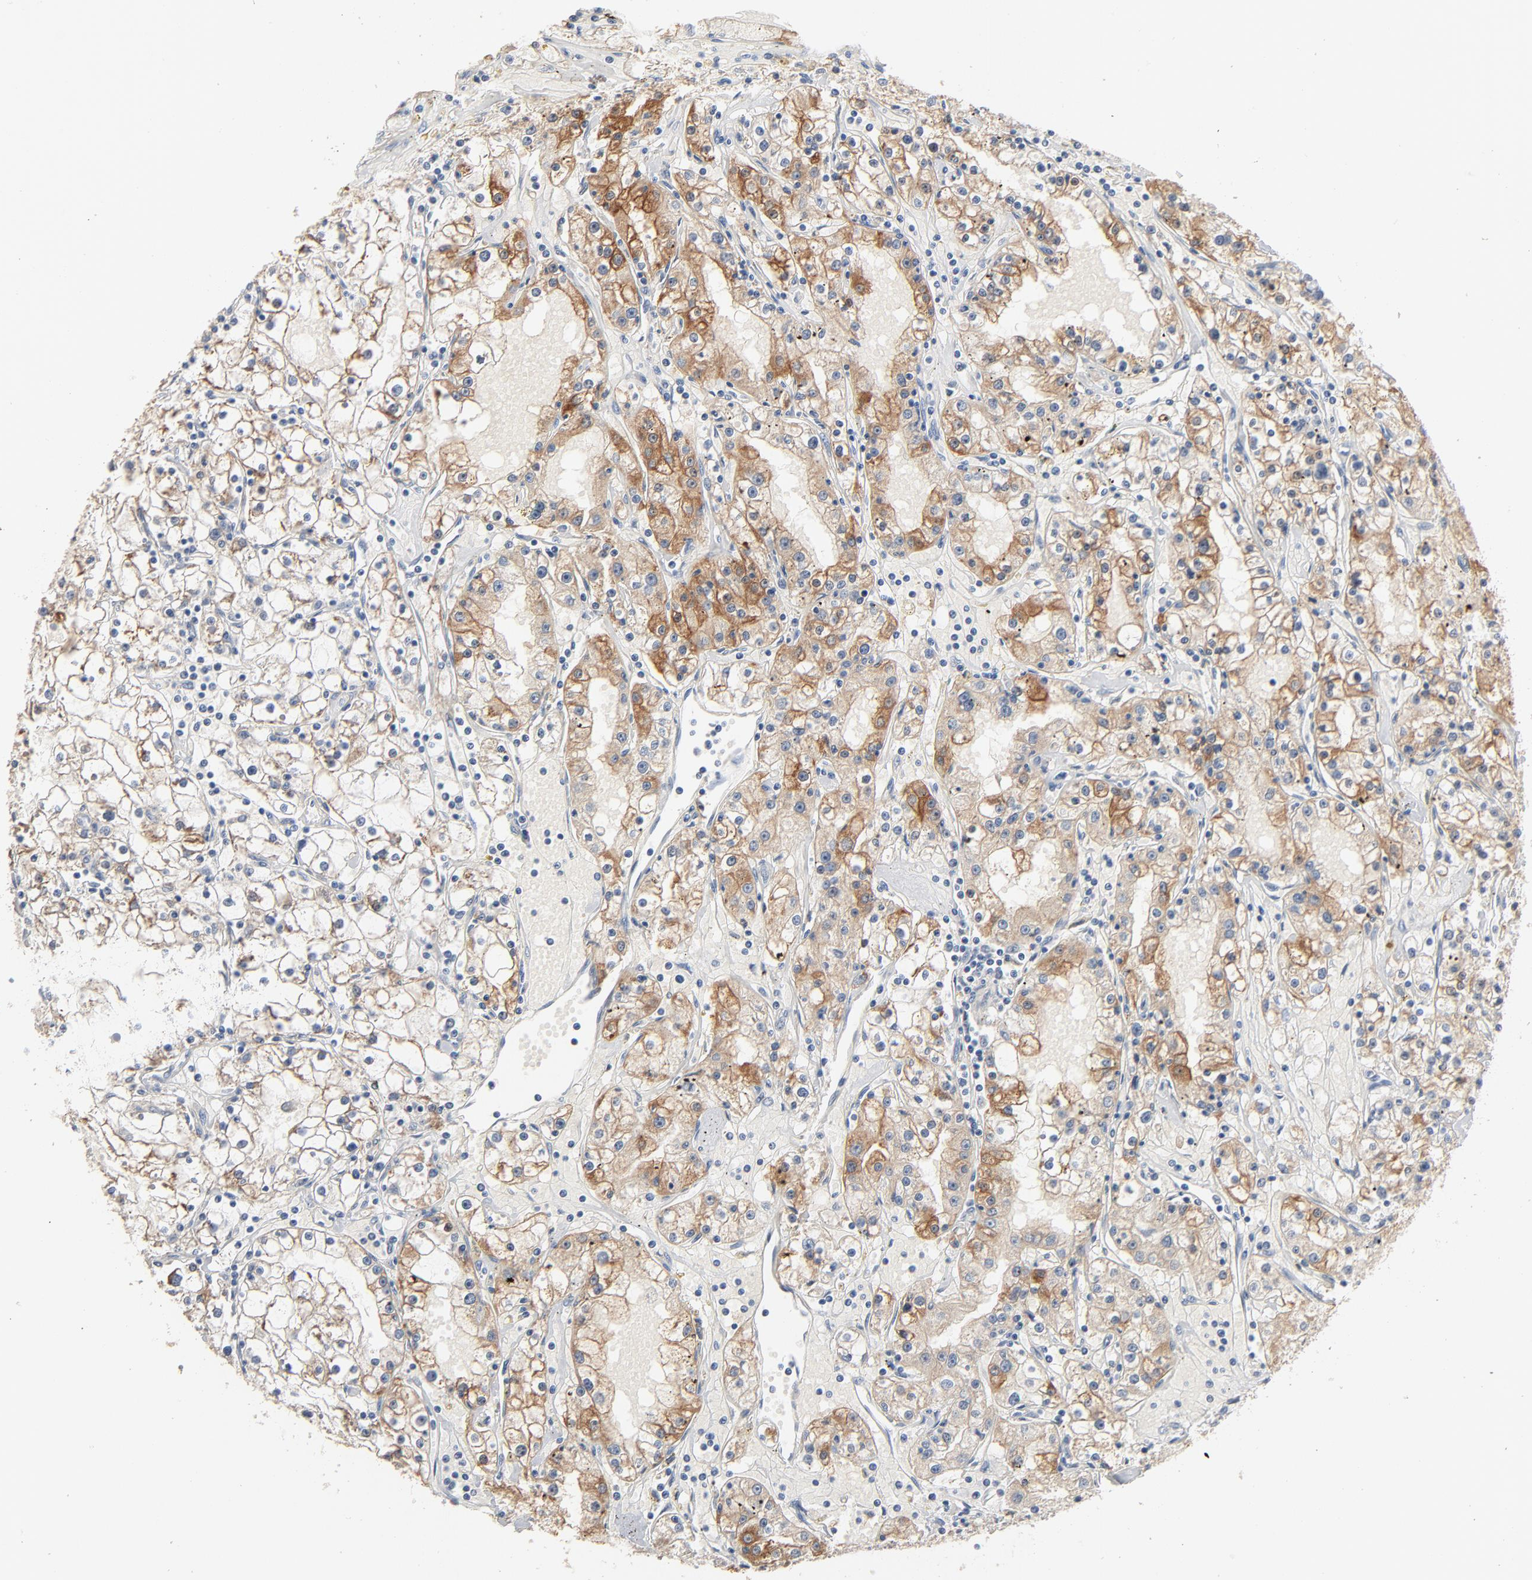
{"staining": {"intensity": "strong", "quantity": ">75%", "location": "cytoplasmic/membranous"}, "tissue": "renal cancer", "cell_type": "Tumor cells", "image_type": "cancer", "snomed": [{"axis": "morphology", "description": "Adenocarcinoma, NOS"}, {"axis": "topography", "description": "Kidney"}], "caption": "DAB (3,3'-diaminobenzidine) immunohistochemical staining of human renal adenocarcinoma exhibits strong cytoplasmic/membranous protein staining in about >75% of tumor cells. Nuclei are stained in blue.", "gene": "ZDHHC8", "patient": {"sex": "male", "age": 56}}